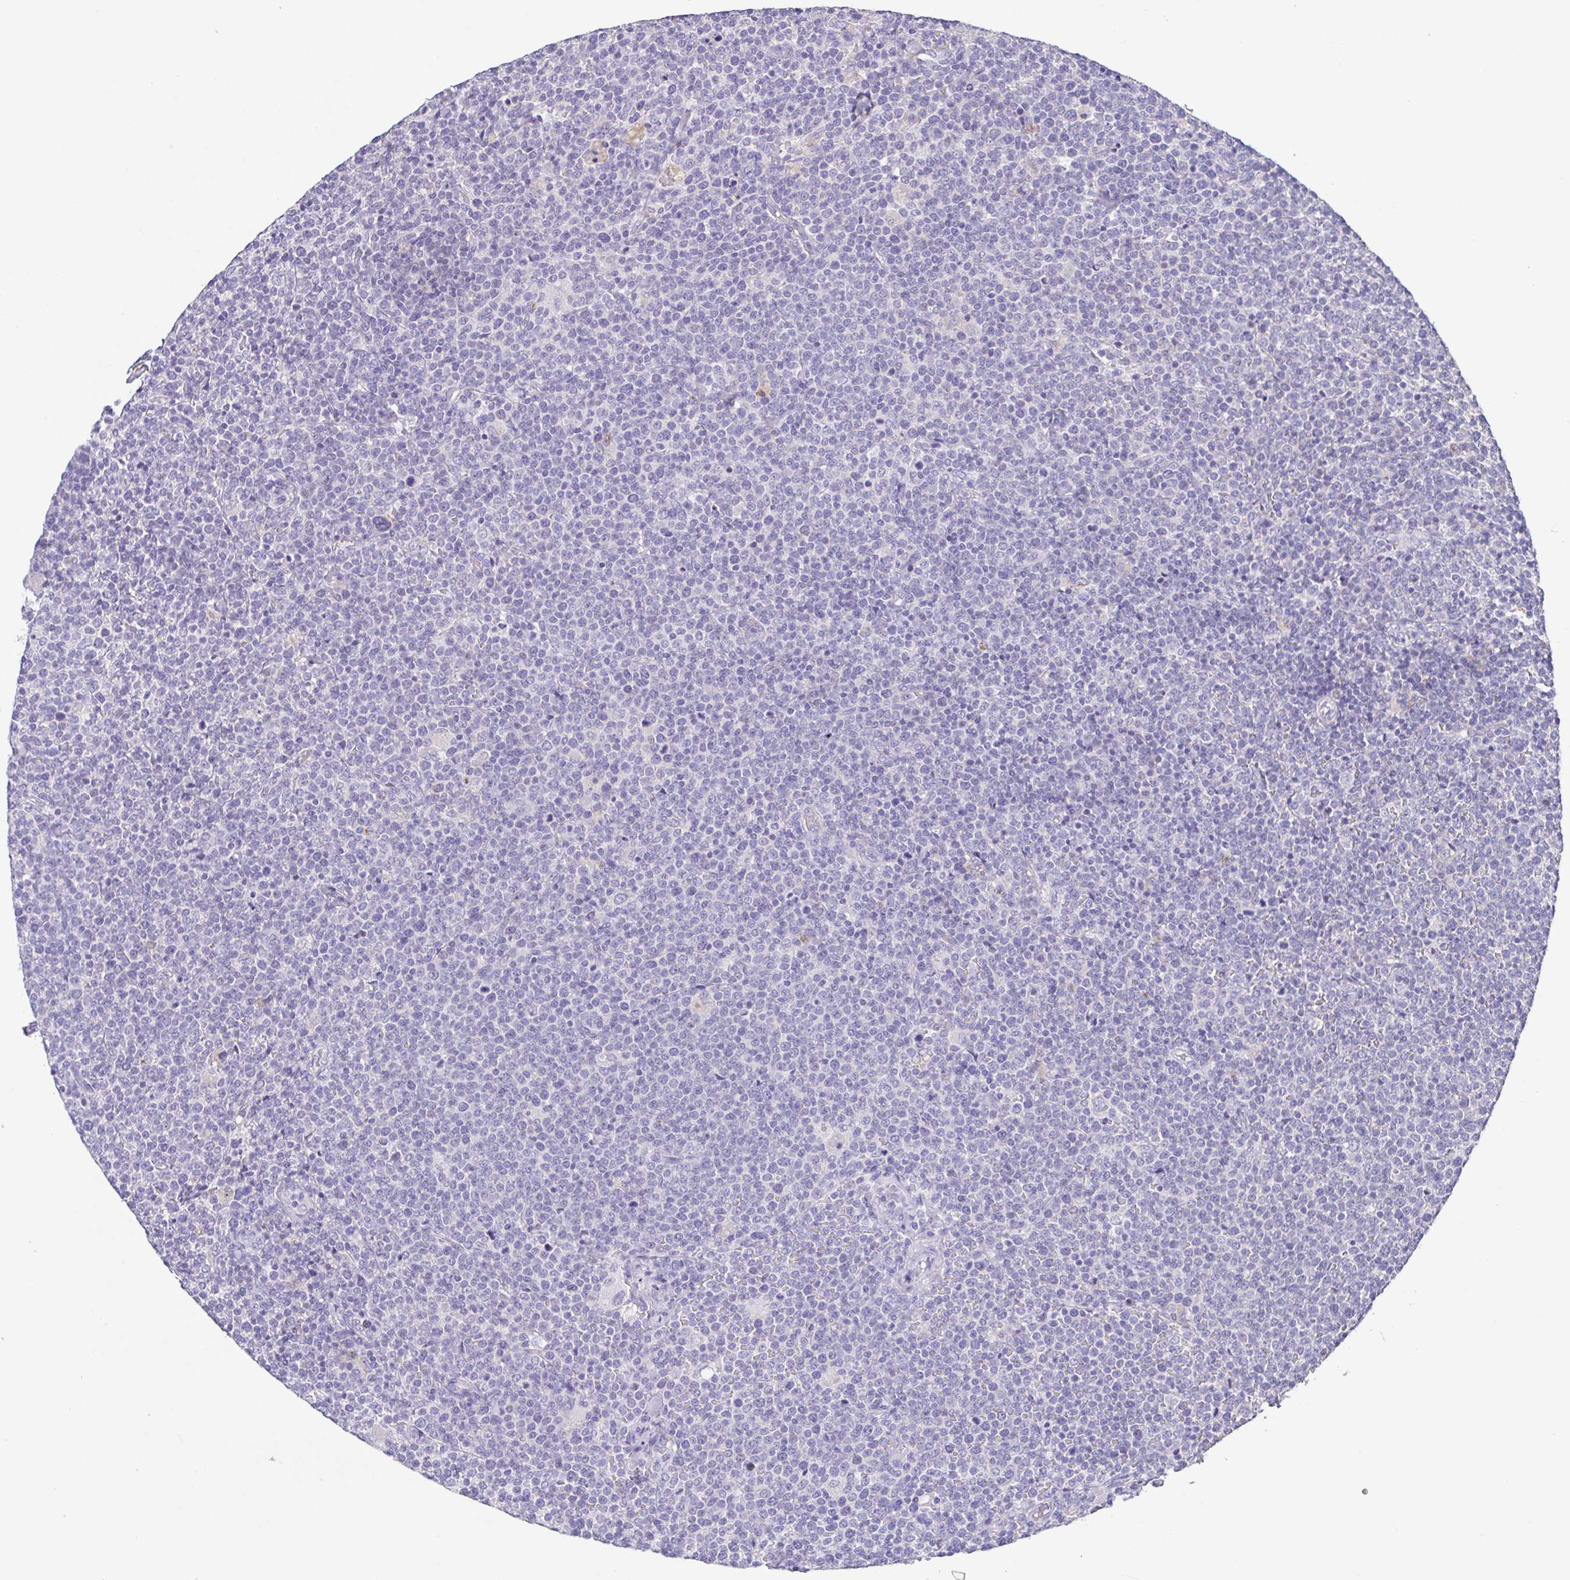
{"staining": {"intensity": "negative", "quantity": "none", "location": "none"}, "tissue": "lymphoma", "cell_type": "Tumor cells", "image_type": "cancer", "snomed": [{"axis": "morphology", "description": "Malignant lymphoma, non-Hodgkin's type, High grade"}, {"axis": "topography", "description": "Lymph node"}], "caption": "A micrograph of high-grade malignant lymphoma, non-Hodgkin's type stained for a protein reveals no brown staining in tumor cells.", "gene": "PKDREJ", "patient": {"sex": "male", "age": 61}}